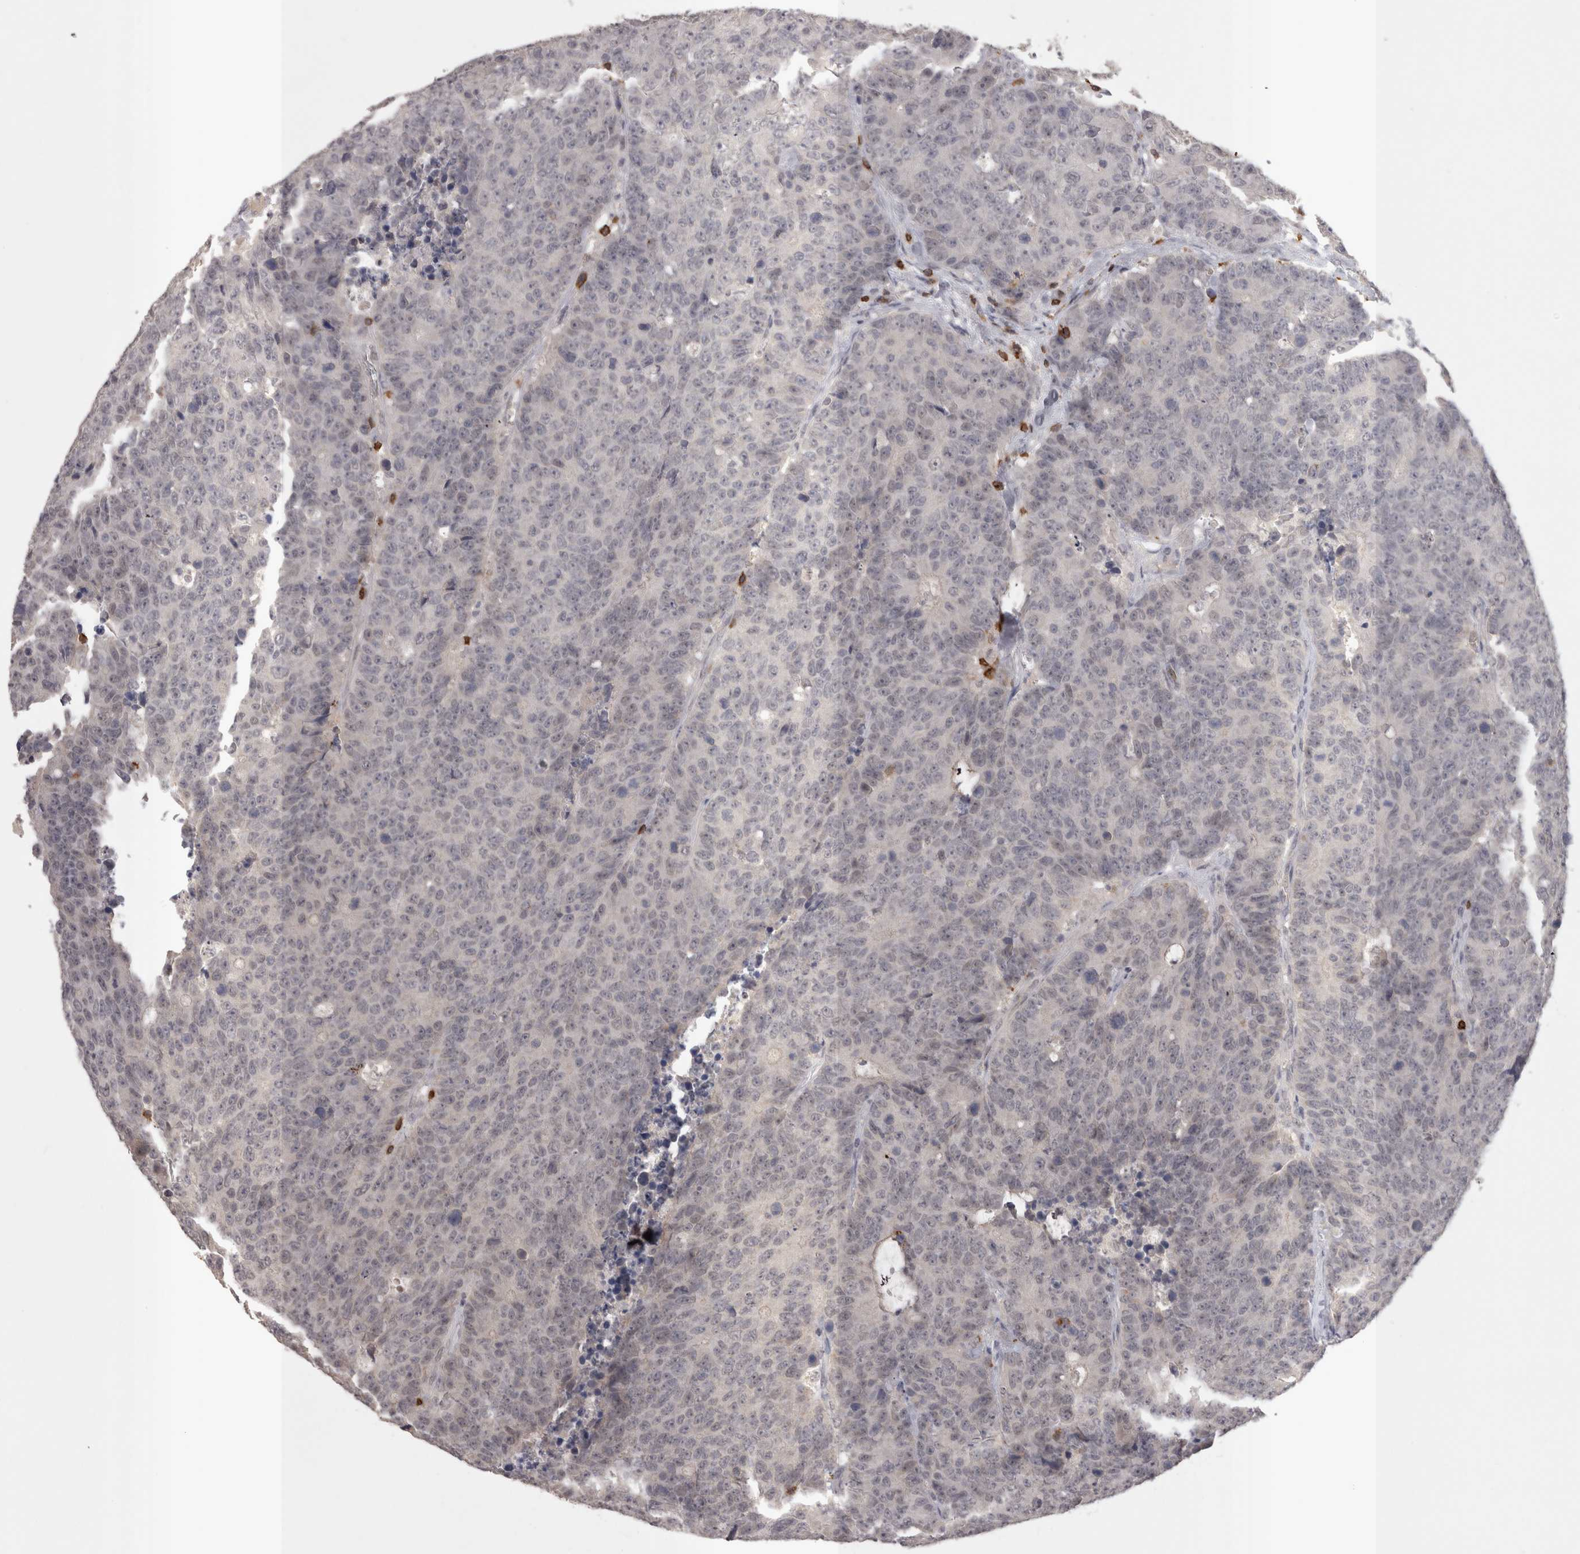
{"staining": {"intensity": "negative", "quantity": "none", "location": "none"}, "tissue": "colorectal cancer", "cell_type": "Tumor cells", "image_type": "cancer", "snomed": [{"axis": "morphology", "description": "Adenocarcinoma, NOS"}, {"axis": "topography", "description": "Colon"}], "caption": "Immunohistochemistry (IHC) histopathology image of neoplastic tissue: human colorectal cancer stained with DAB (3,3'-diaminobenzidine) reveals no significant protein staining in tumor cells.", "gene": "SKAP1", "patient": {"sex": "female", "age": 86}}